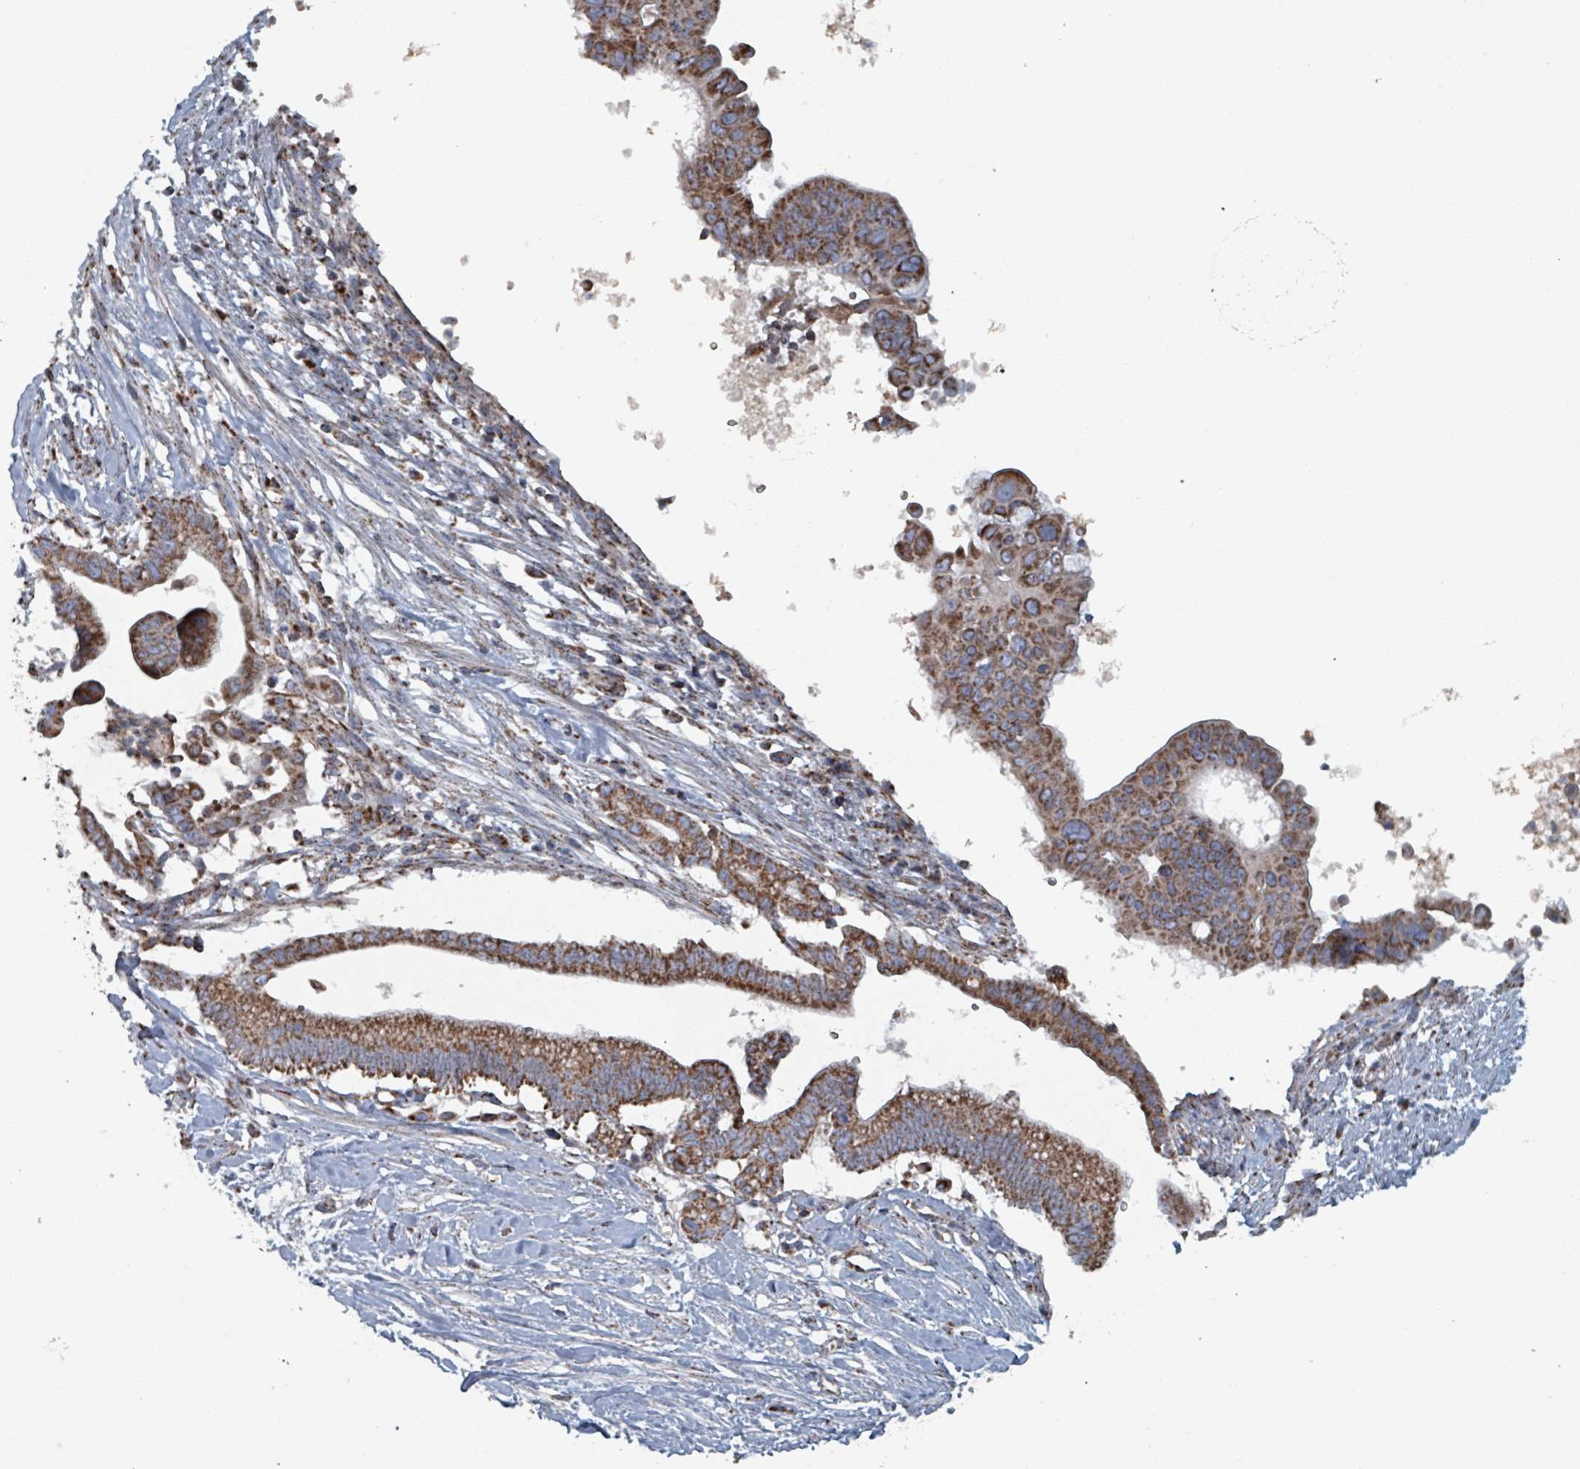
{"staining": {"intensity": "strong", "quantity": ">75%", "location": "cytoplasmic/membranous"}, "tissue": "pancreatic cancer", "cell_type": "Tumor cells", "image_type": "cancer", "snomed": [{"axis": "morphology", "description": "Adenocarcinoma, NOS"}, {"axis": "topography", "description": "Pancreas"}], "caption": "Pancreatic adenocarcinoma stained for a protein (brown) displays strong cytoplasmic/membranous positive expression in about >75% of tumor cells.", "gene": "ABHD18", "patient": {"sex": "male", "age": 68}}